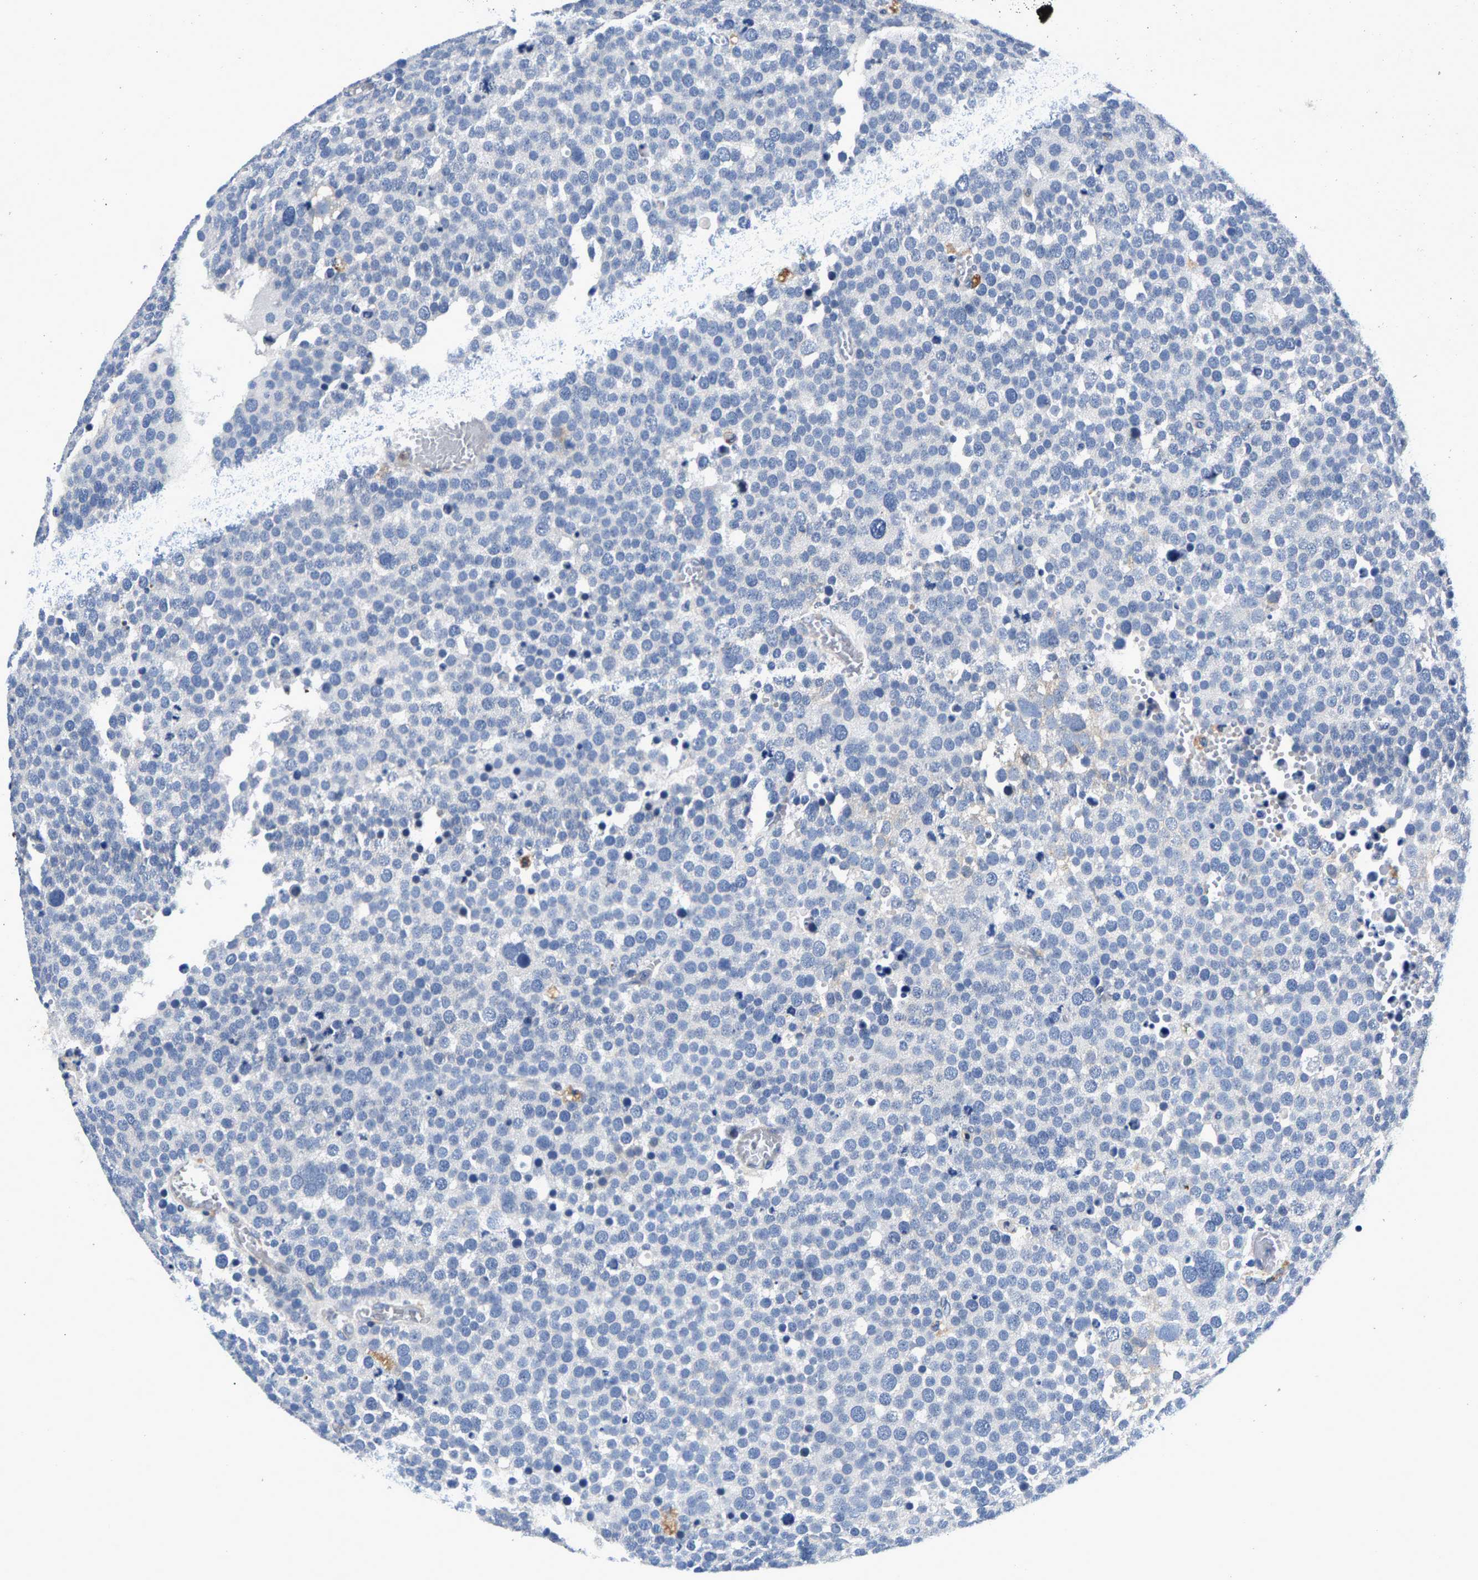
{"staining": {"intensity": "negative", "quantity": "none", "location": "none"}, "tissue": "testis cancer", "cell_type": "Tumor cells", "image_type": "cancer", "snomed": [{"axis": "morphology", "description": "Normal tissue, NOS"}, {"axis": "morphology", "description": "Seminoma, NOS"}, {"axis": "topography", "description": "Testis"}], "caption": "DAB (3,3'-diaminobenzidine) immunohistochemical staining of human testis cancer (seminoma) demonstrates no significant expression in tumor cells.", "gene": "P2RY4", "patient": {"sex": "male", "age": 71}}